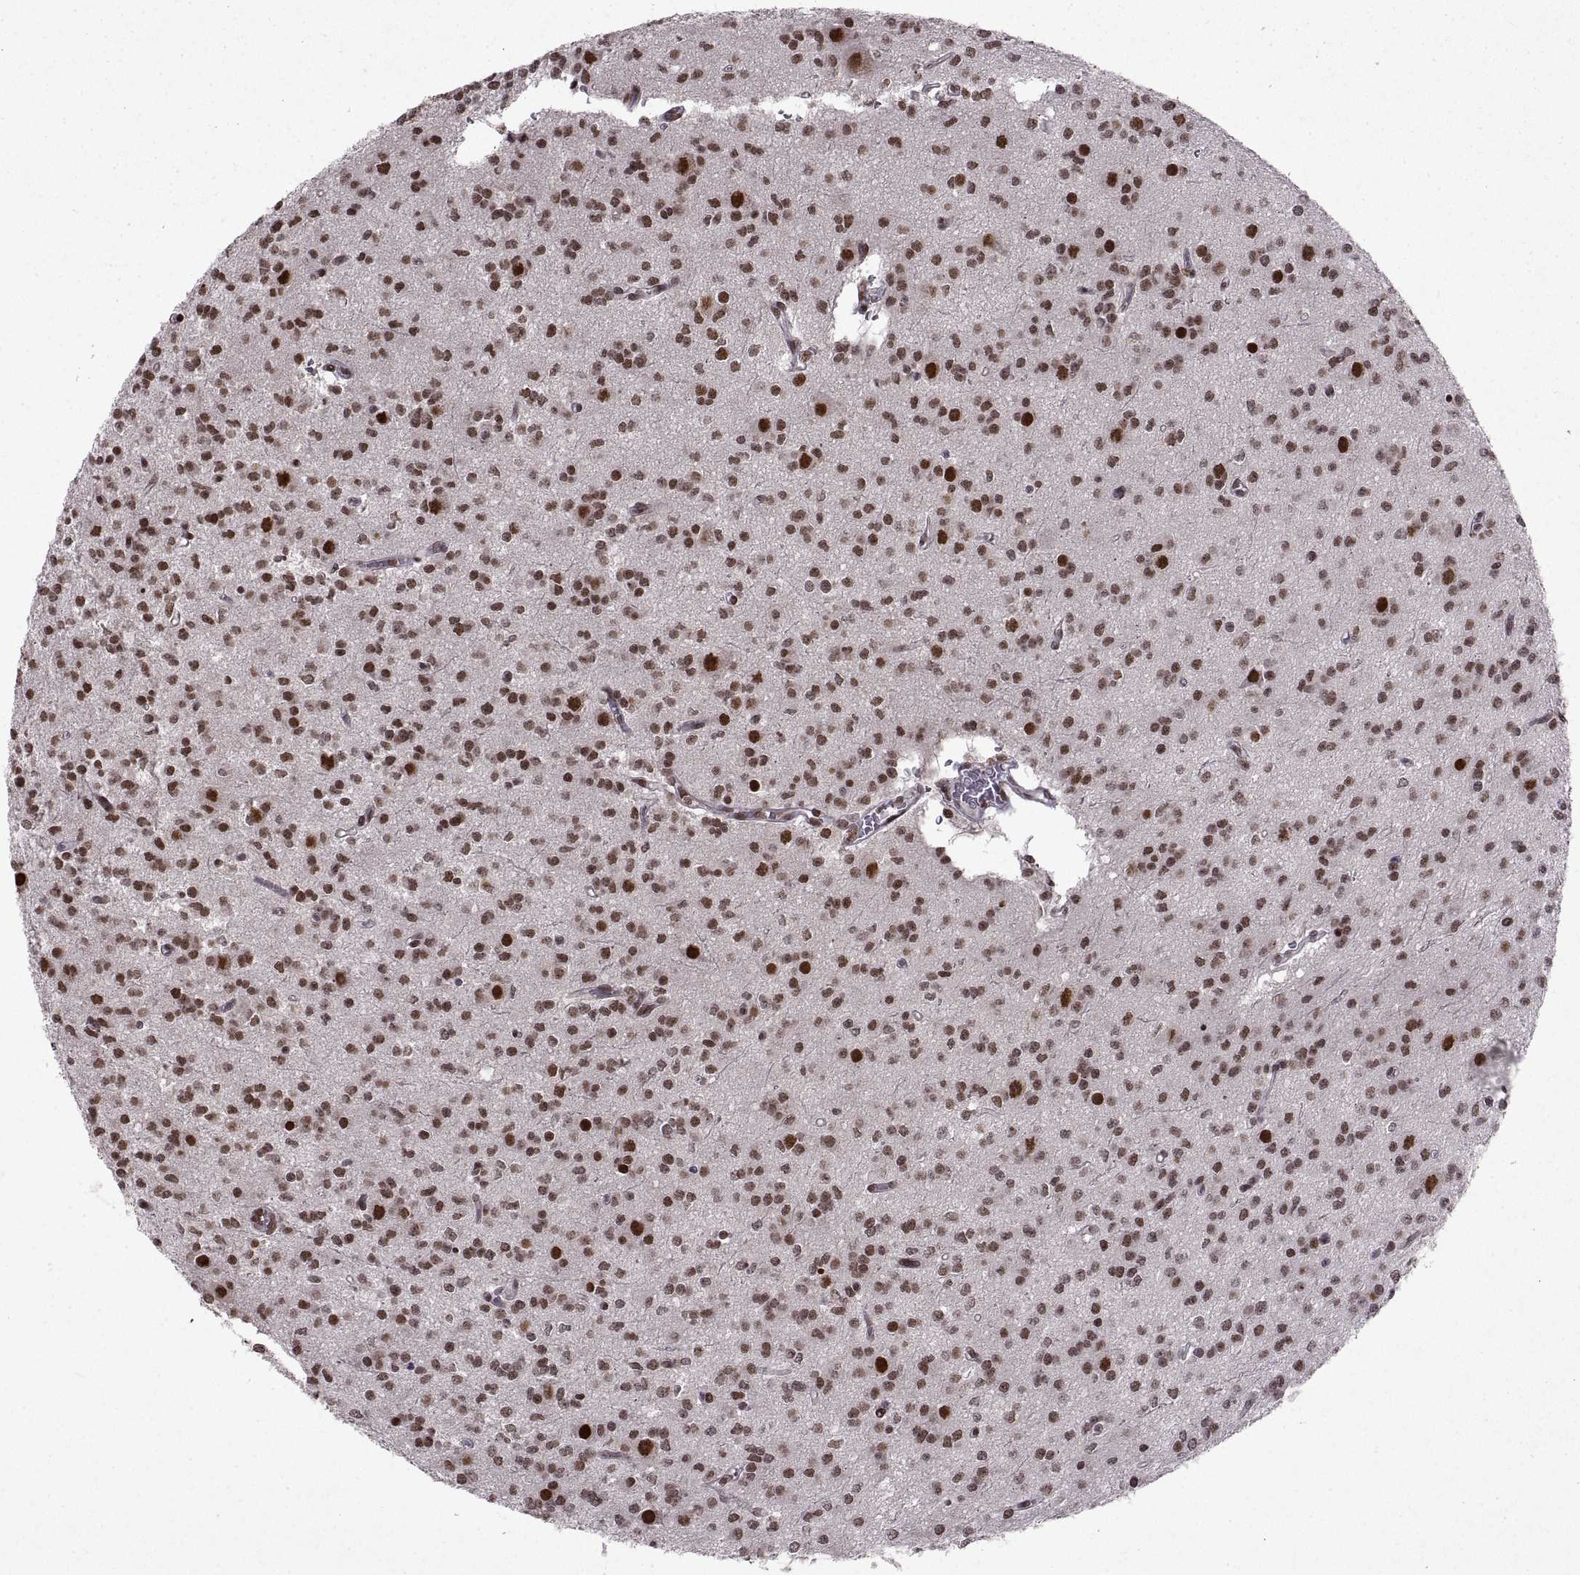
{"staining": {"intensity": "strong", "quantity": ">75%", "location": "nuclear"}, "tissue": "glioma", "cell_type": "Tumor cells", "image_type": "cancer", "snomed": [{"axis": "morphology", "description": "Glioma, malignant, Low grade"}, {"axis": "topography", "description": "Brain"}], "caption": "Tumor cells reveal high levels of strong nuclear staining in approximately >75% of cells in human glioma.", "gene": "MT1E", "patient": {"sex": "male", "age": 27}}